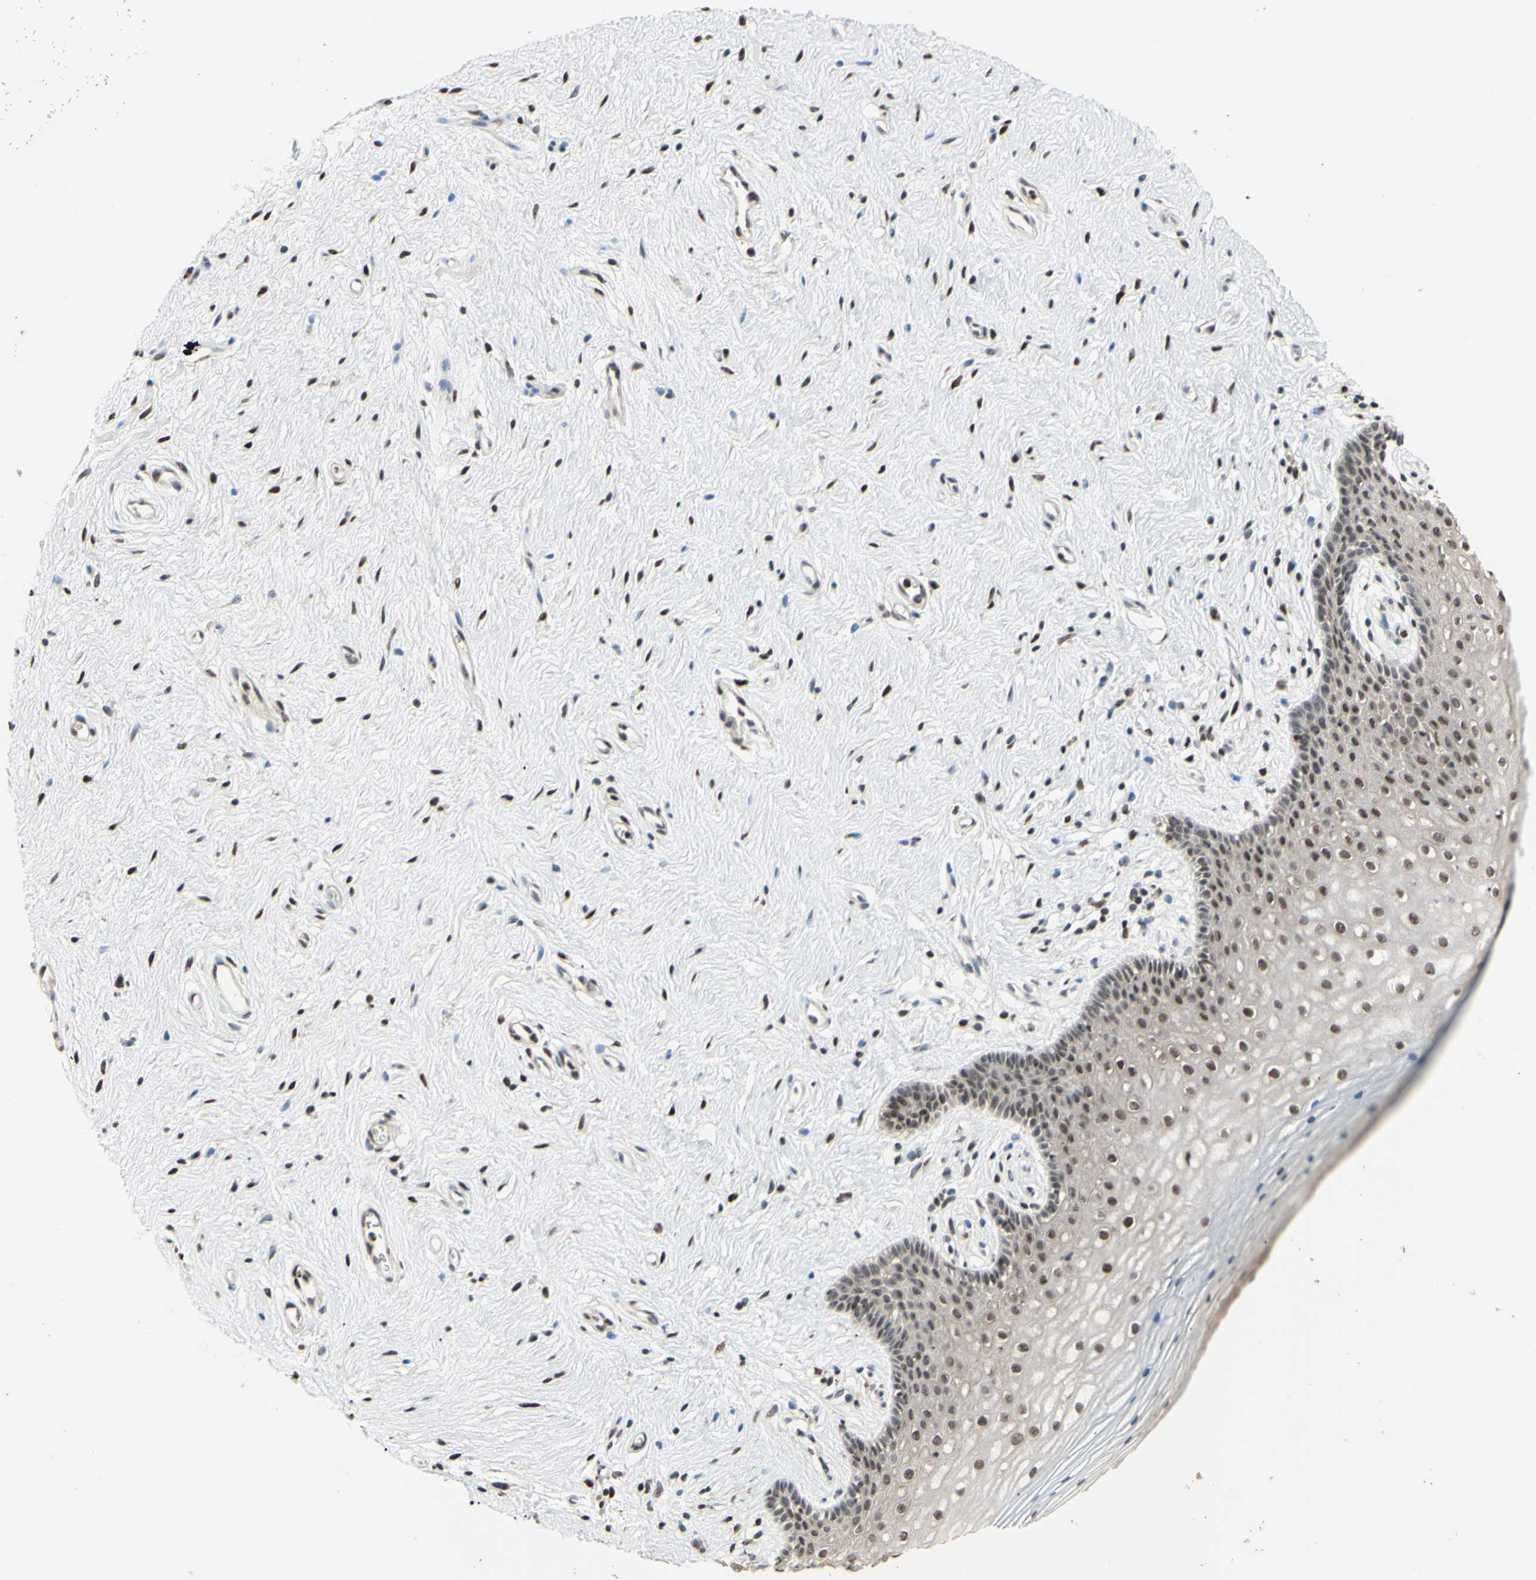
{"staining": {"intensity": "moderate", "quantity": ">75%", "location": "cytoplasmic/membranous,nuclear"}, "tissue": "vagina", "cell_type": "Squamous epithelial cells", "image_type": "normal", "snomed": [{"axis": "morphology", "description": "Normal tissue, NOS"}, {"axis": "topography", "description": "Vagina"}], "caption": "Moderate cytoplasmic/membranous,nuclear staining for a protein is appreciated in approximately >75% of squamous epithelial cells of unremarkable vagina using immunohistochemistry (IHC).", "gene": "FKBP5", "patient": {"sex": "female", "age": 44}}